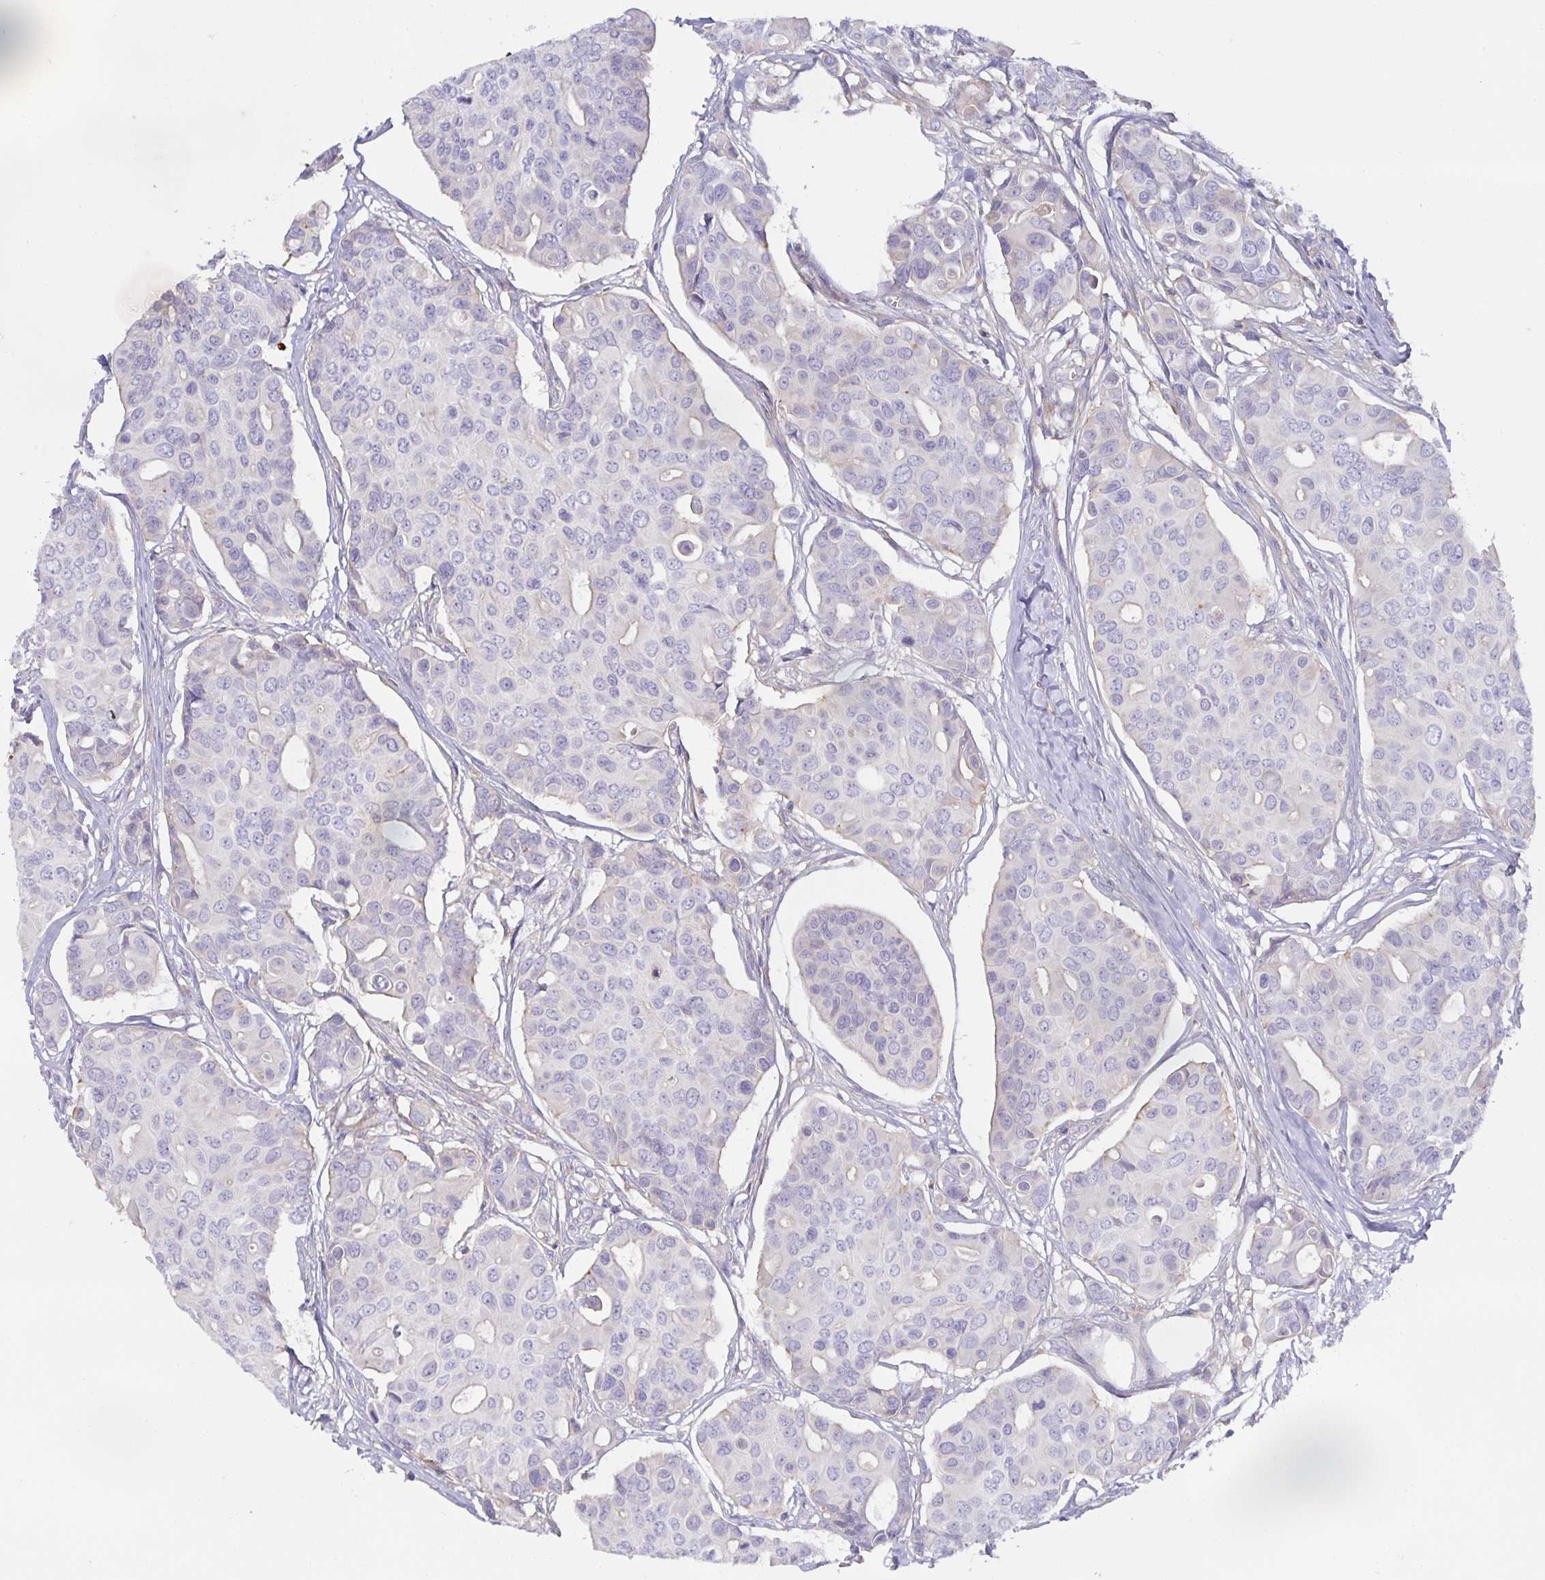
{"staining": {"intensity": "negative", "quantity": "none", "location": "none"}, "tissue": "breast cancer", "cell_type": "Tumor cells", "image_type": "cancer", "snomed": [{"axis": "morphology", "description": "Normal tissue, NOS"}, {"axis": "morphology", "description": "Duct carcinoma"}, {"axis": "topography", "description": "Skin"}, {"axis": "topography", "description": "Breast"}], "caption": "Human invasive ductal carcinoma (breast) stained for a protein using immunohistochemistry (IHC) reveals no positivity in tumor cells.", "gene": "METTL22", "patient": {"sex": "female", "age": 54}}